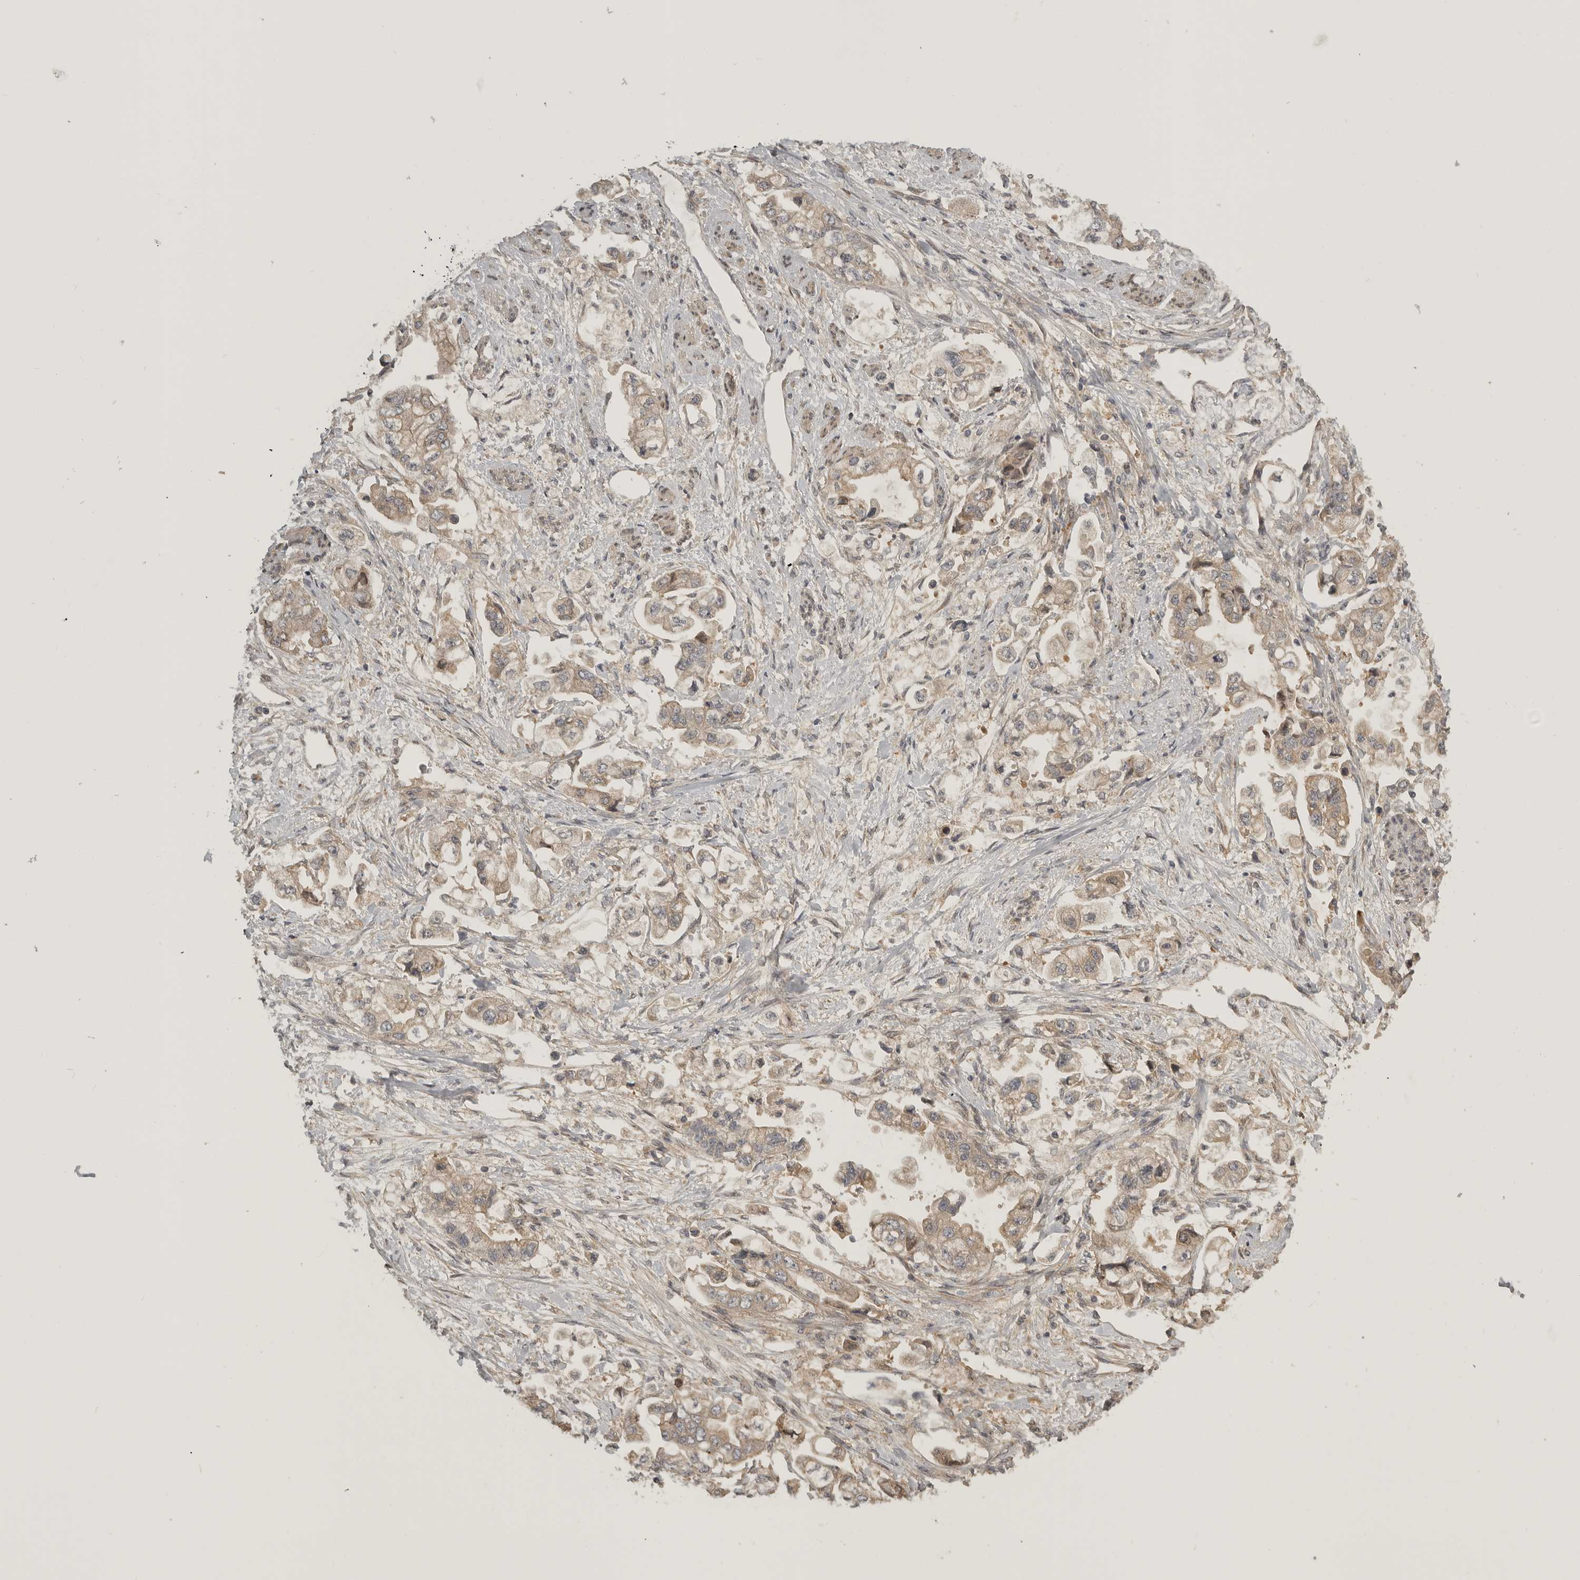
{"staining": {"intensity": "weak", "quantity": ">75%", "location": "cytoplasmic/membranous"}, "tissue": "stomach cancer", "cell_type": "Tumor cells", "image_type": "cancer", "snomed": [{"axis": "morphology", "description": "Adenocarcinoma, NOS"}, {"axis": "topography", "description": "Stomach"}], "caption": "Immunohistochemical staining of stomach cancer demonstrates weak cytoplasmic/membranous protein staining in about >75% of tumor cells. The staining was performed using DAB, with brown indicating positive protein expression. Nuclei are stained blue with hematoxylin.", "gene": "CUEDC1", "patient": {"sex": "male", "age": 62}}